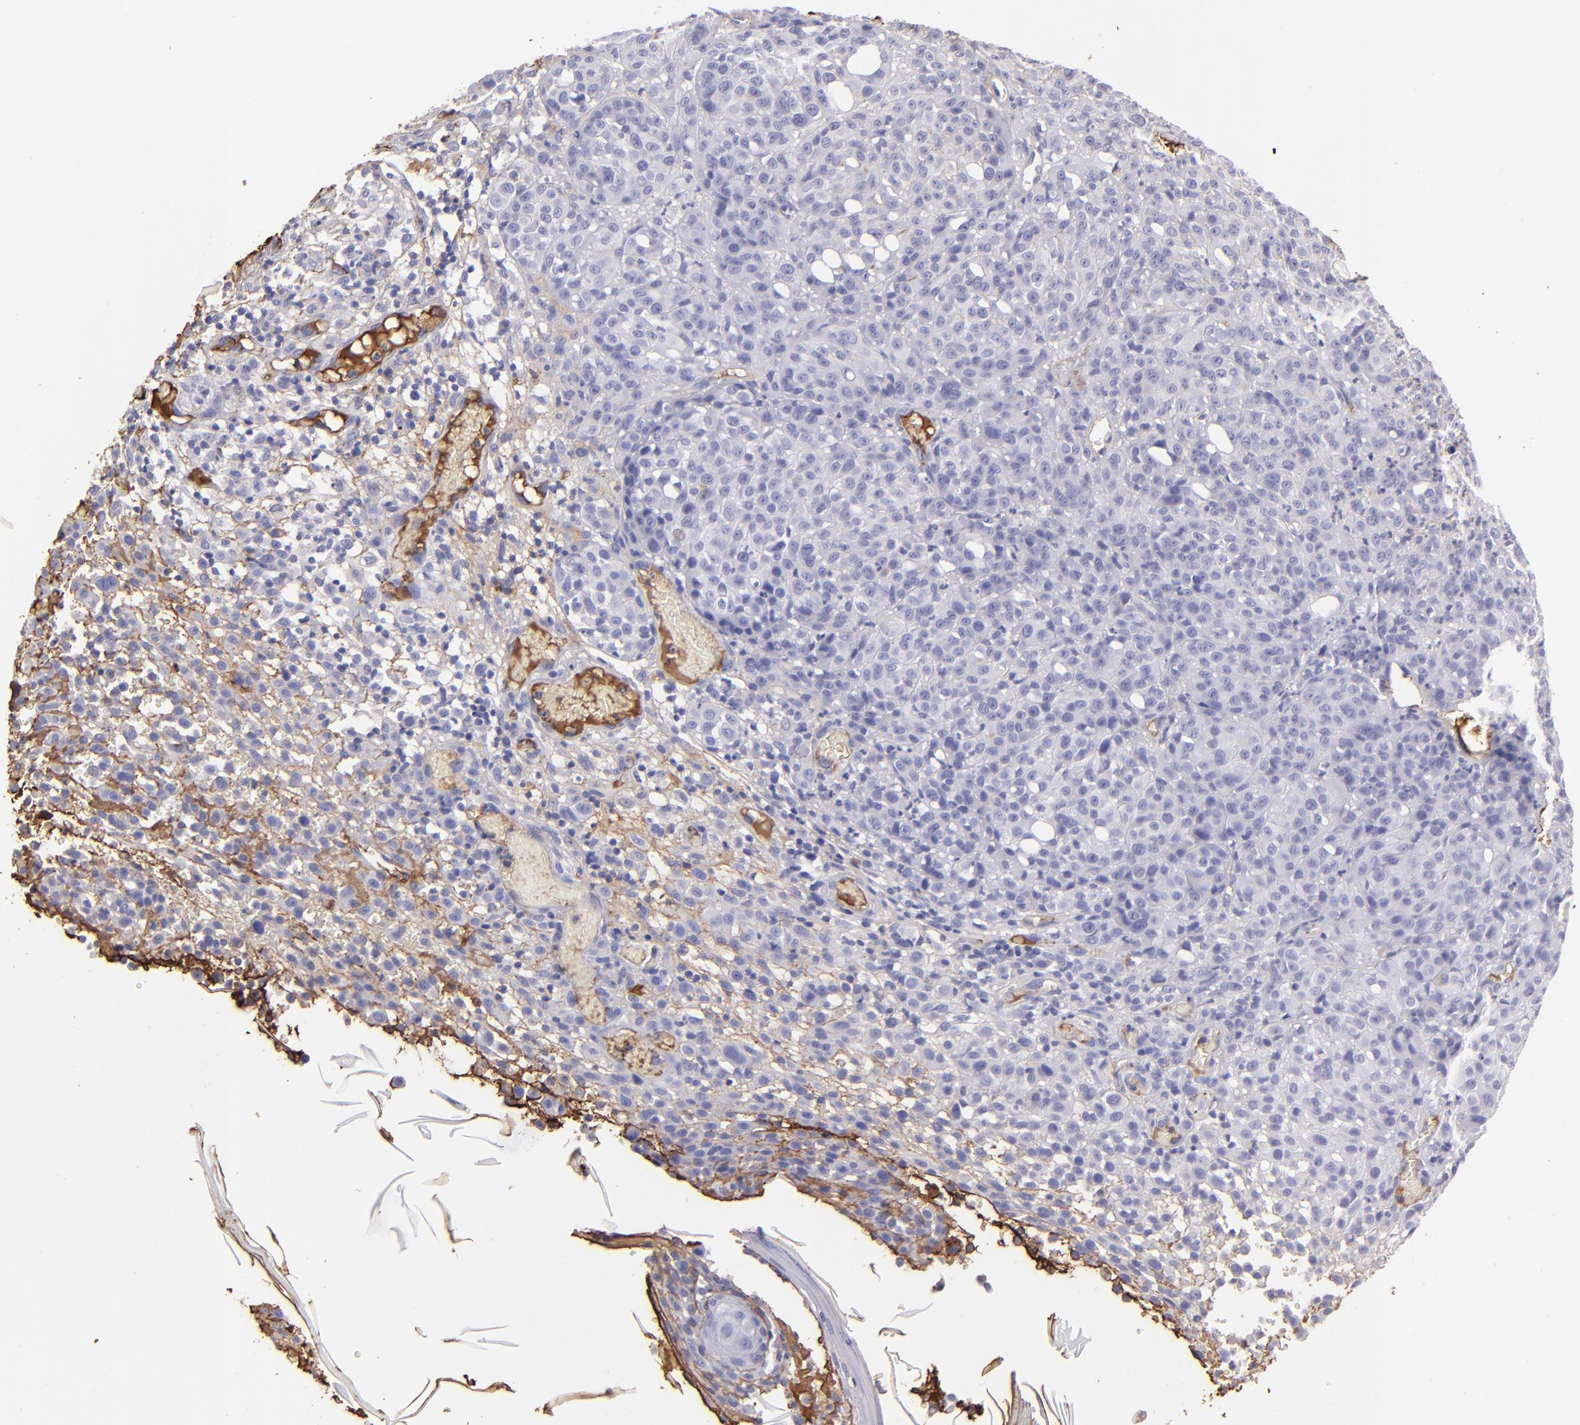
{"staining": {"intensity": "moderate", "quantity": "<25%", "location": "cytoplasmic/membranous"}, "tissue": "melanoma", "cell_type": "Tumor cells", "image_type": "cancer", "snomed": [{"axis": "morphology", "description": "Malignant melanoma, NOS"}, {"axis": "topography", "description": "Skin"}], "caption": "This image shows IHC staining of human melanoma, with low moderate cytoplasmic/membranous expression in approximately <25% of tumor cells.", "gene": "FGB", "patient": {"sex": "female", "age": 49}}